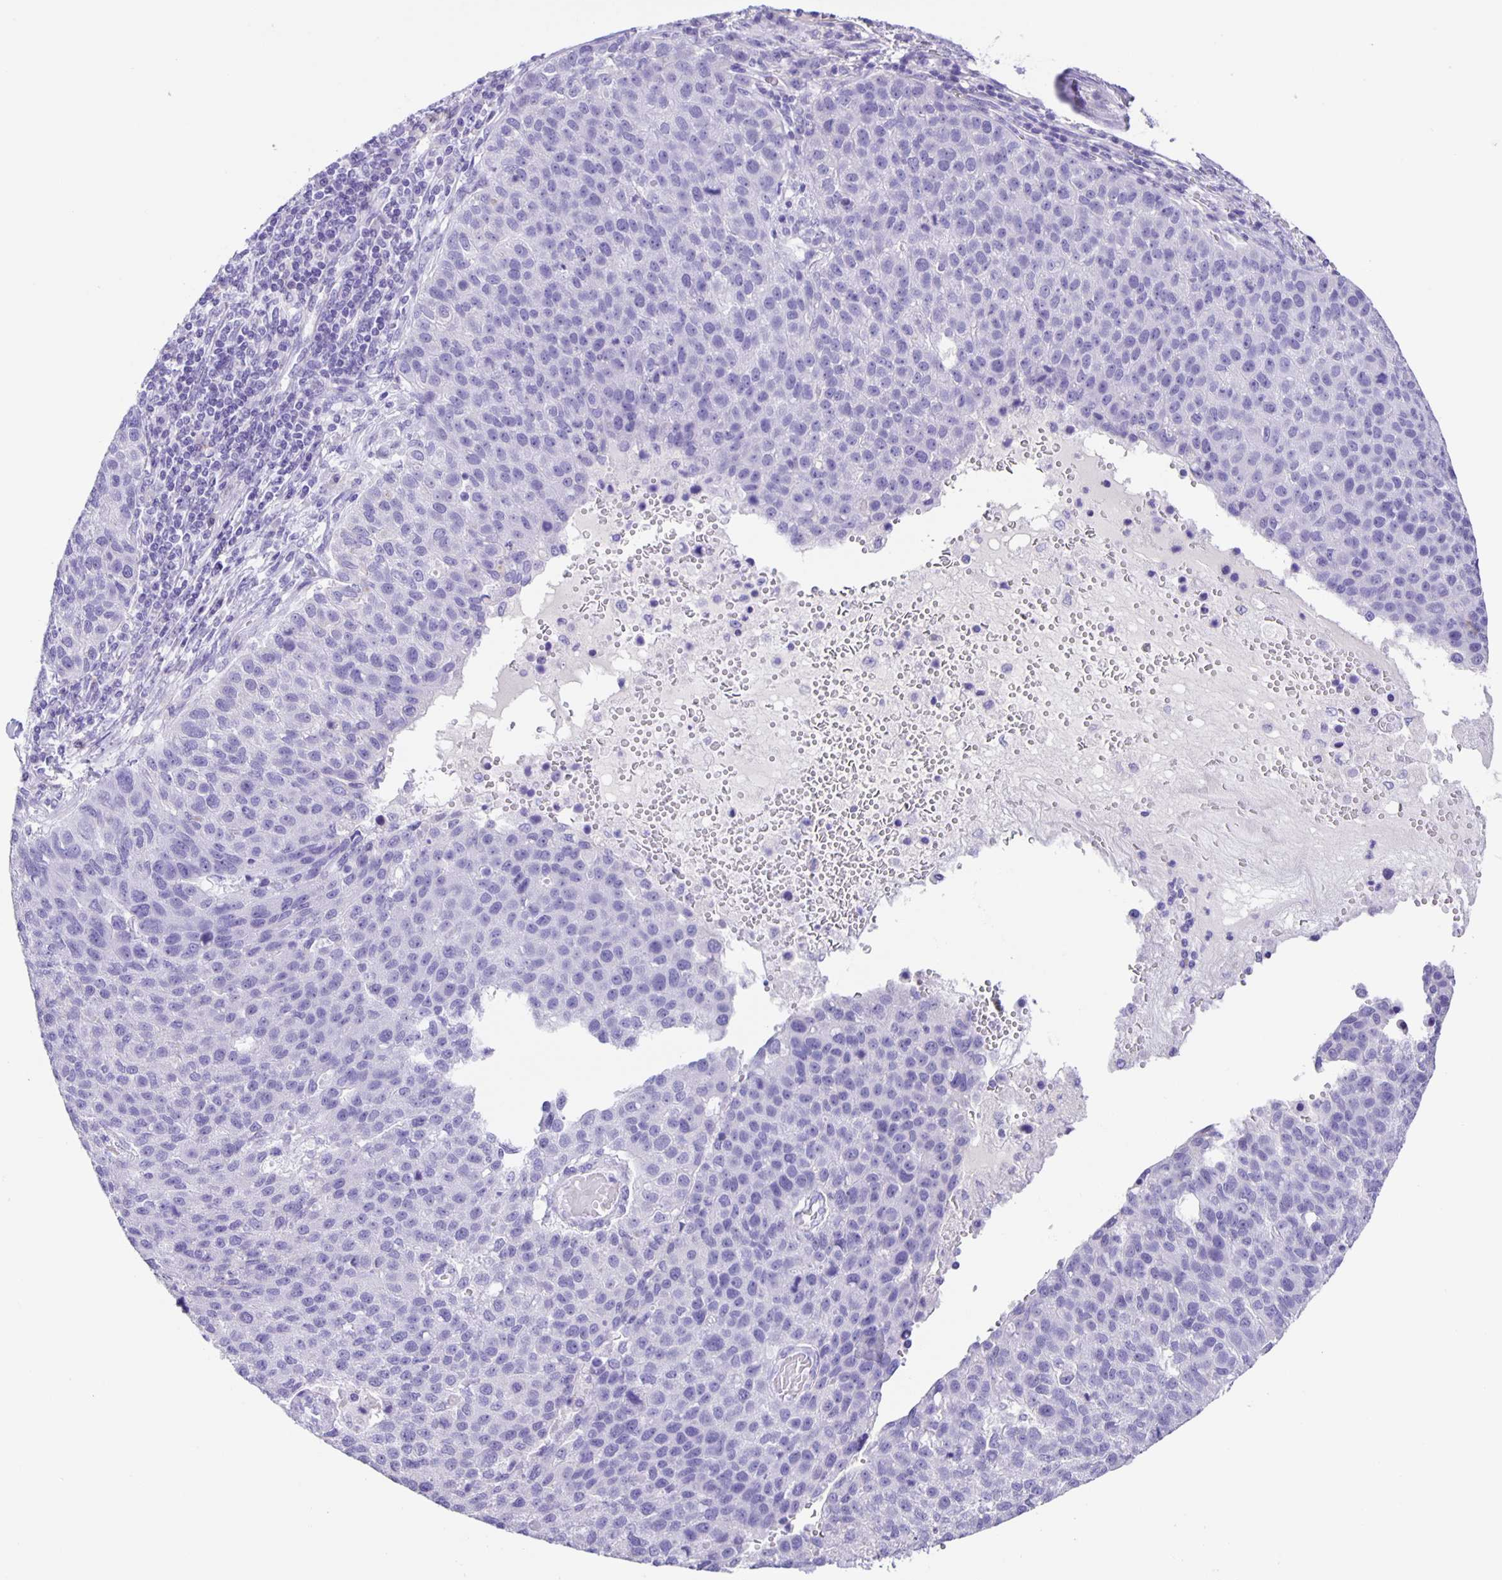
{"staining": {"intensity": "negative", "quantity": "none", "location": "none"}, "tissue": "pancreatic cancer", "cell_type": "Tumor cells", "image_type": "cancer", "snomed": [{"axis": "morphology", "description": "Adenocarcinoma, NOS"}, {"axis": "topography", "description": "Pancreas"}], "caption": "This is an immunohistochemistry (IHC) image of human pancreatic adenocarcinoma. There is no expression in tumor cells.", "gene": "GUCA2A", "patient": {"sex": "female", "age": 61}}